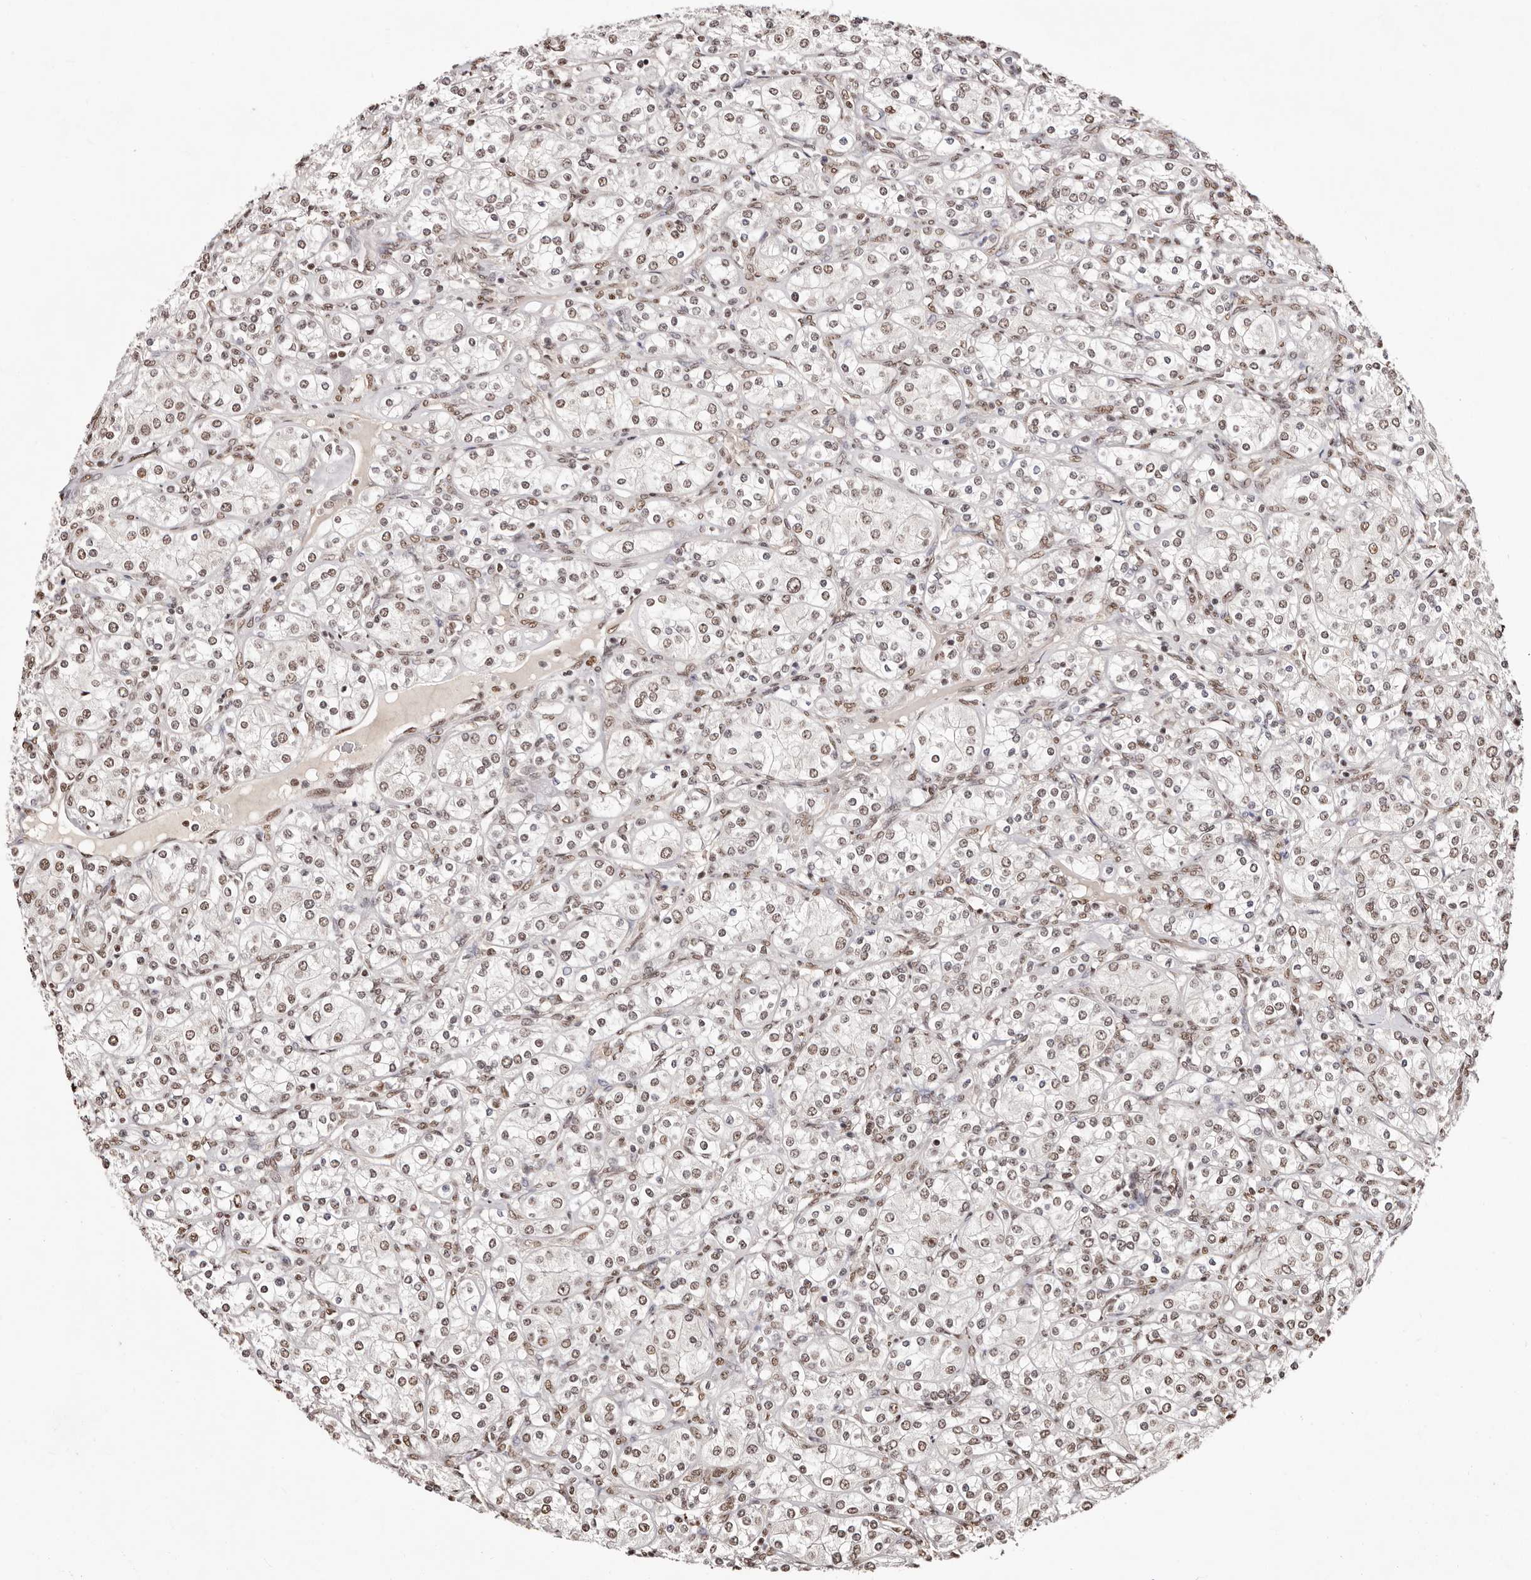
{"staining": {"intensity": "moderate", "quantity": ">75%", "location": "nuclear"}, "tissue": "renal cancer", "cell_type": "Tumor cells", "image_type": "cancer", "snomed": [{"axis": "morphology", "description": "Adenocarcinoma, NOS"}, {"axis": "topography", "description": "Kidney"}], "caption": "There is medium levels of moderate nuclear staining in tumor cells of adenocarcinoma (renal), as demonstrated by immunohistochemical staining (brown color).", "gene": "BICRAL", "patient": {"sex": "male", "age": 77}}